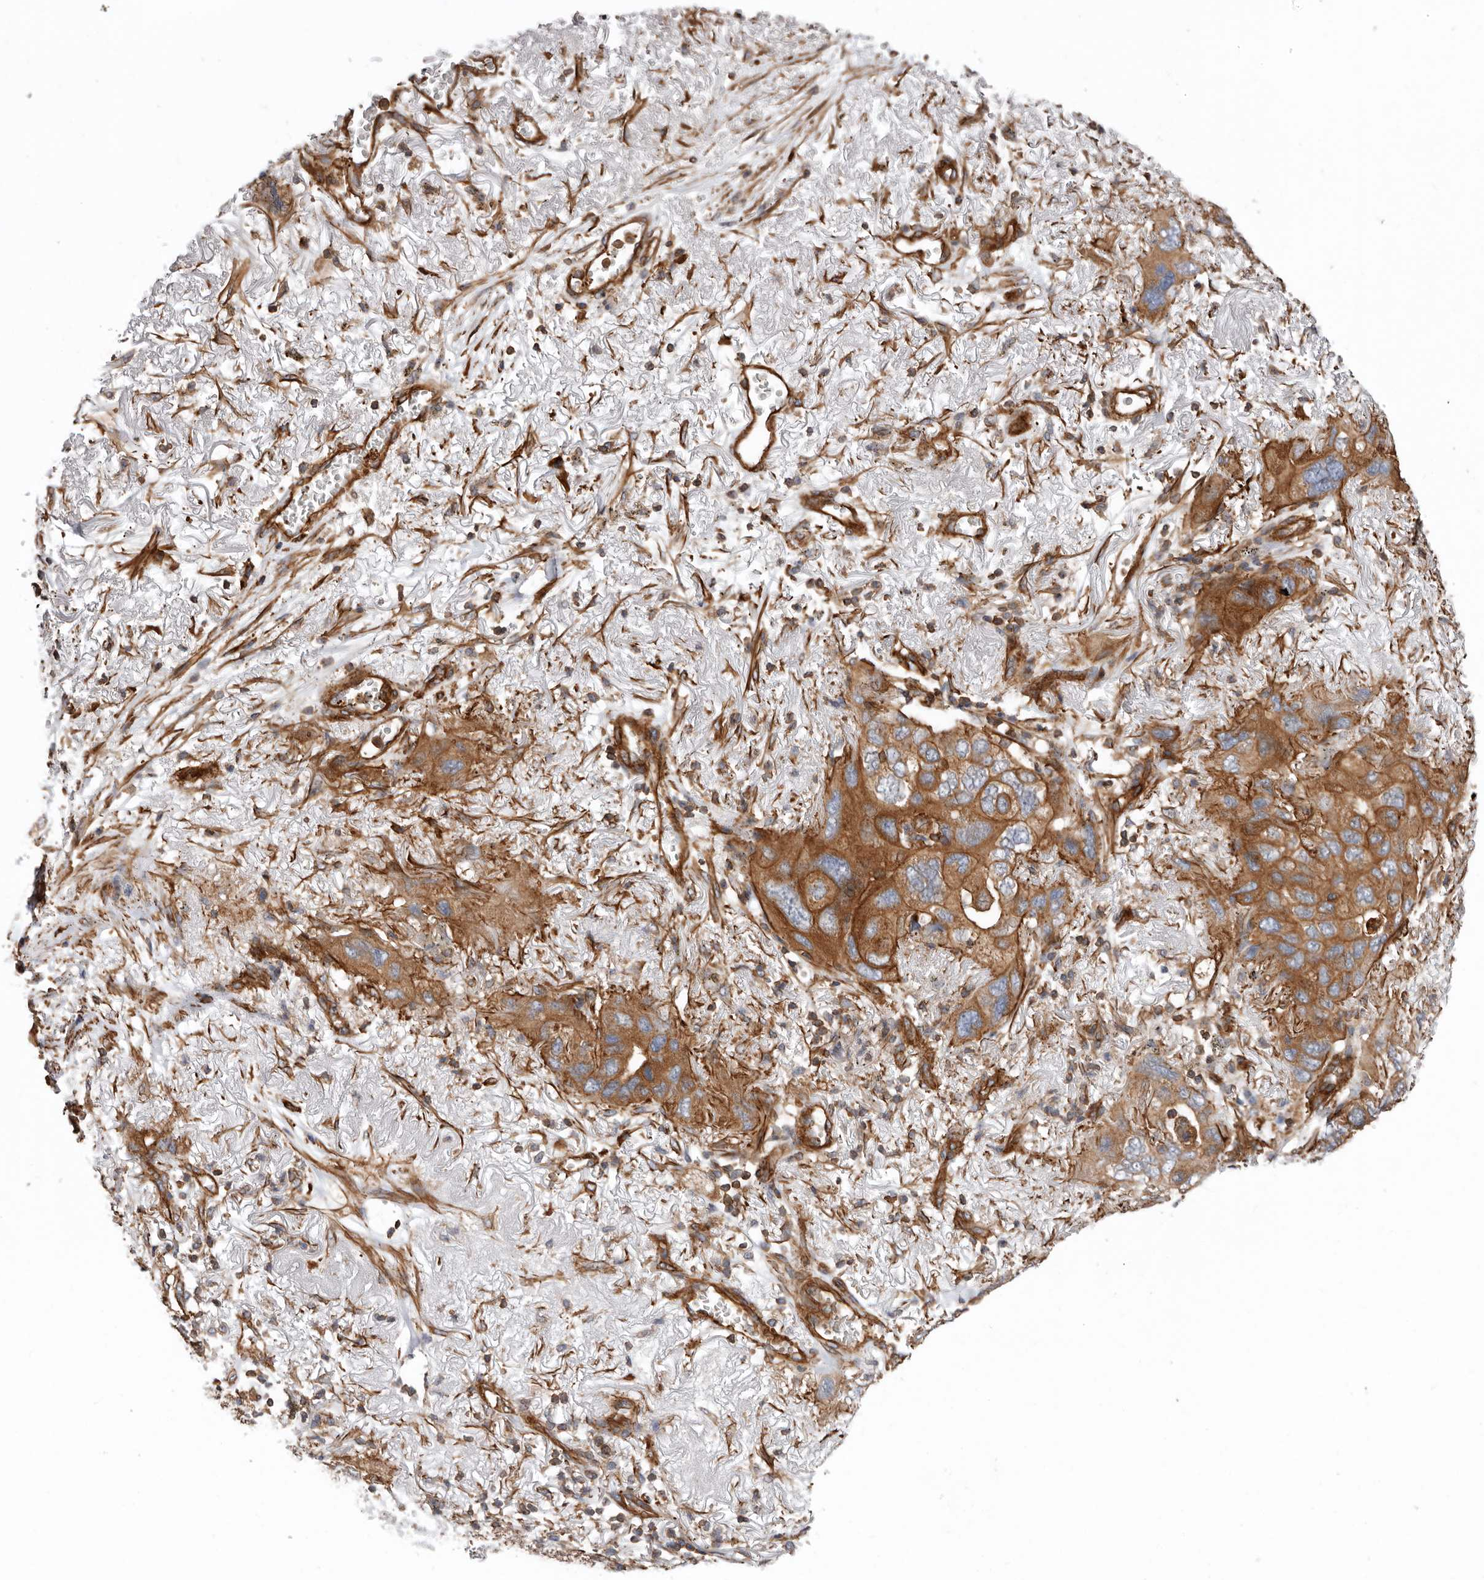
{"staining": {"intensity": "strong", "quantity": ">75%", "location": "cytoplasmic/membranous"}, "tissue": "lung cancer", "cell_type": "Tumor cells", "image_type": "cancer", "snomed": [{"axis": "morphology", "description": "Squamous cell carcinoma, NOS"}, {"axis": "topography", "description": "Lung"}], "caption": "A brown stain highlights strong cytoplasmic/membranous staining of a protein in lung cancer (squamous cell carcinoma) tumor cells. Nuclei are stained in blue.", "gene": "TMC7", "patient": {"sex": "female", "age": 73}}